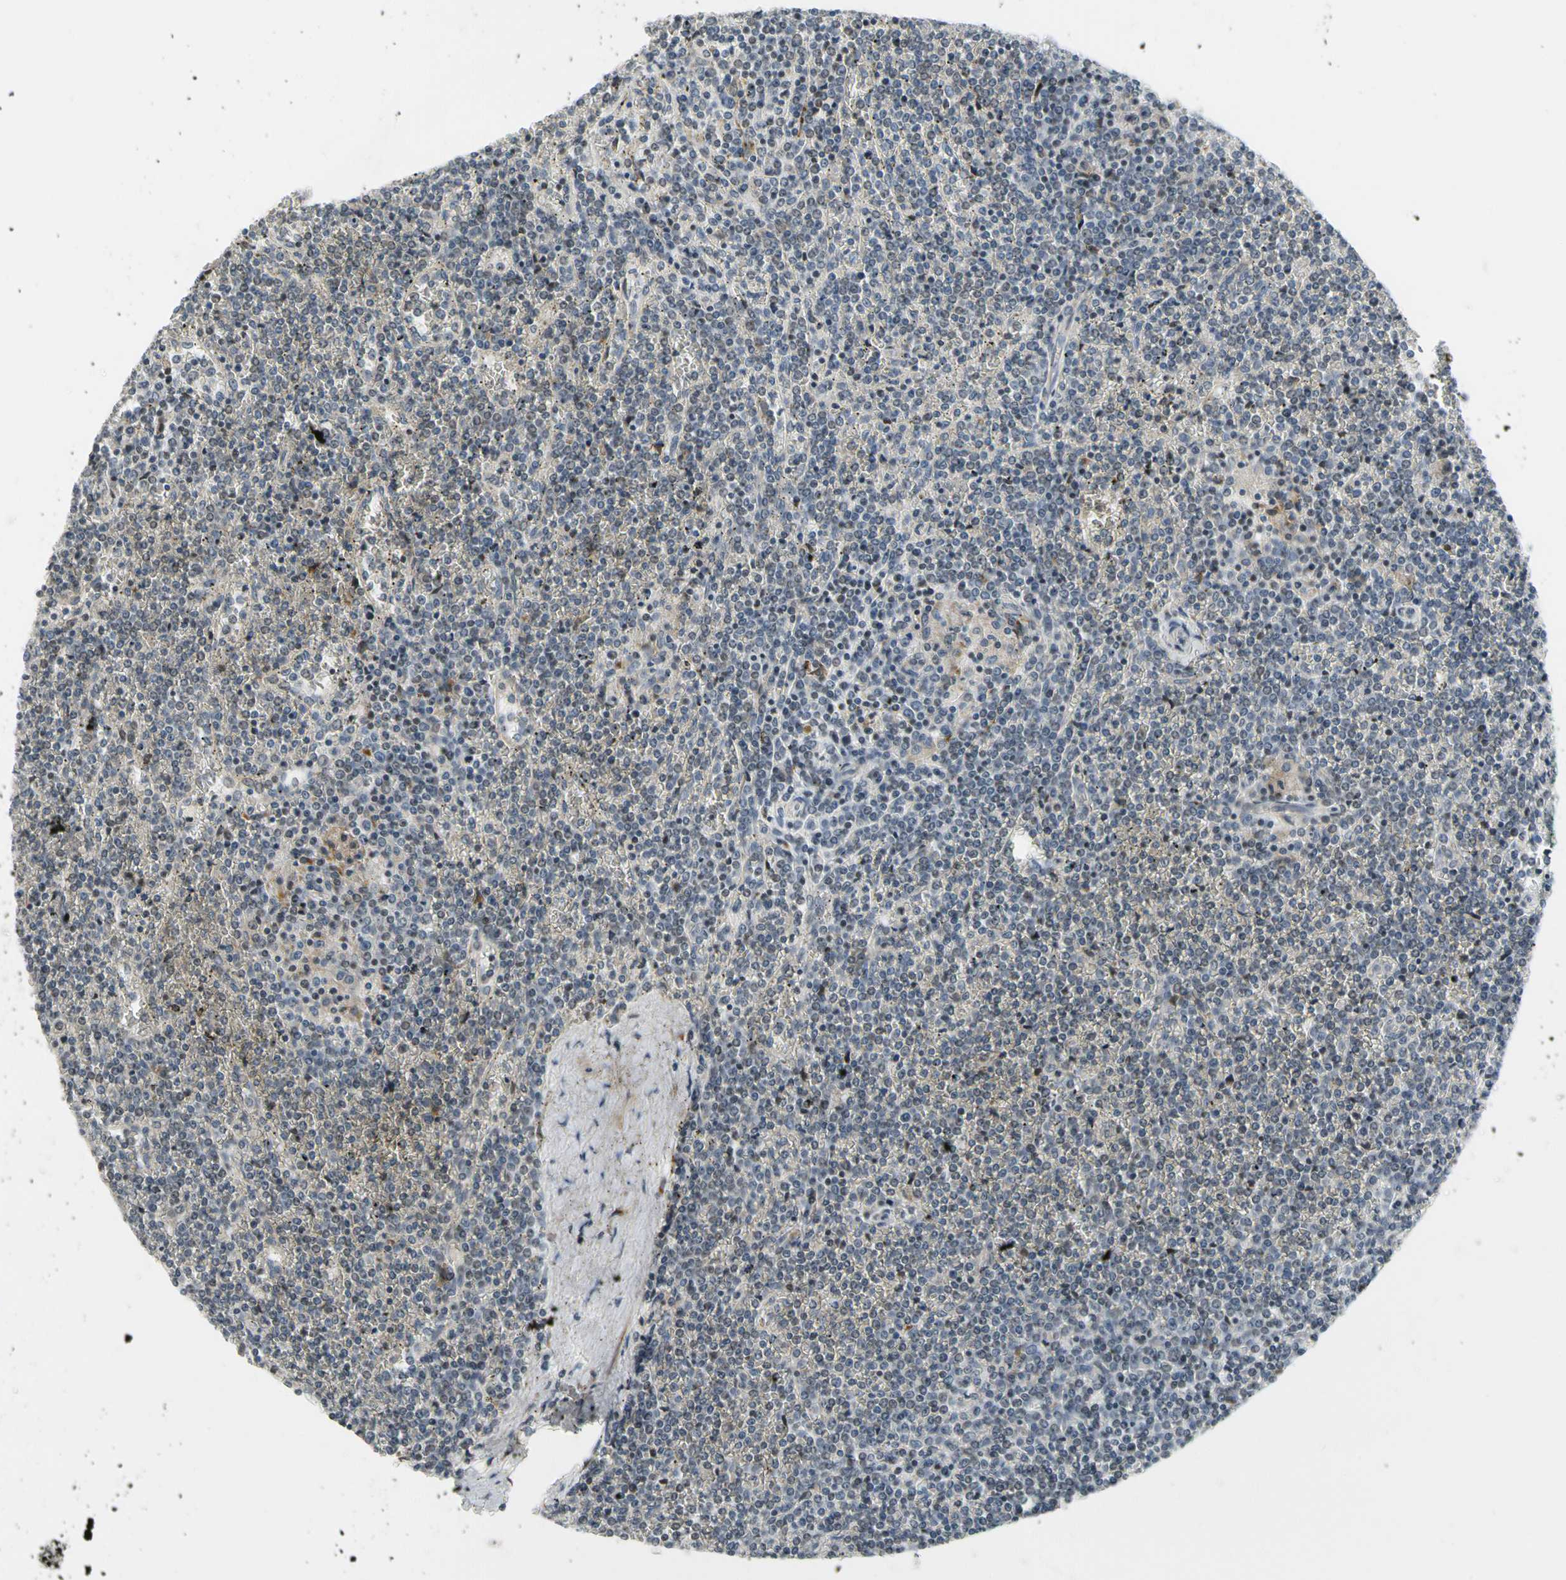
{"staining": {"intensity": "negative", "quantity": "none", "location": "none"}, "tissue": "lymphoma", "cell_type": "Tumor cells", "image_type": "cancer", "snomed": [{"axis": "morphology", "description": "Malignant lymphoma, non-Hodgkin's type, Low grade"}, {"axis": "topography", "description": "Spleen"}], "caption": "Immunohistochemical staining of malignant lymphoma, non-Hodgkin's type (low-grade) shows no significant expression in tumor cells.", "gene": "PIP5K1B", "patient": {"sex": "female", "age": 19}}